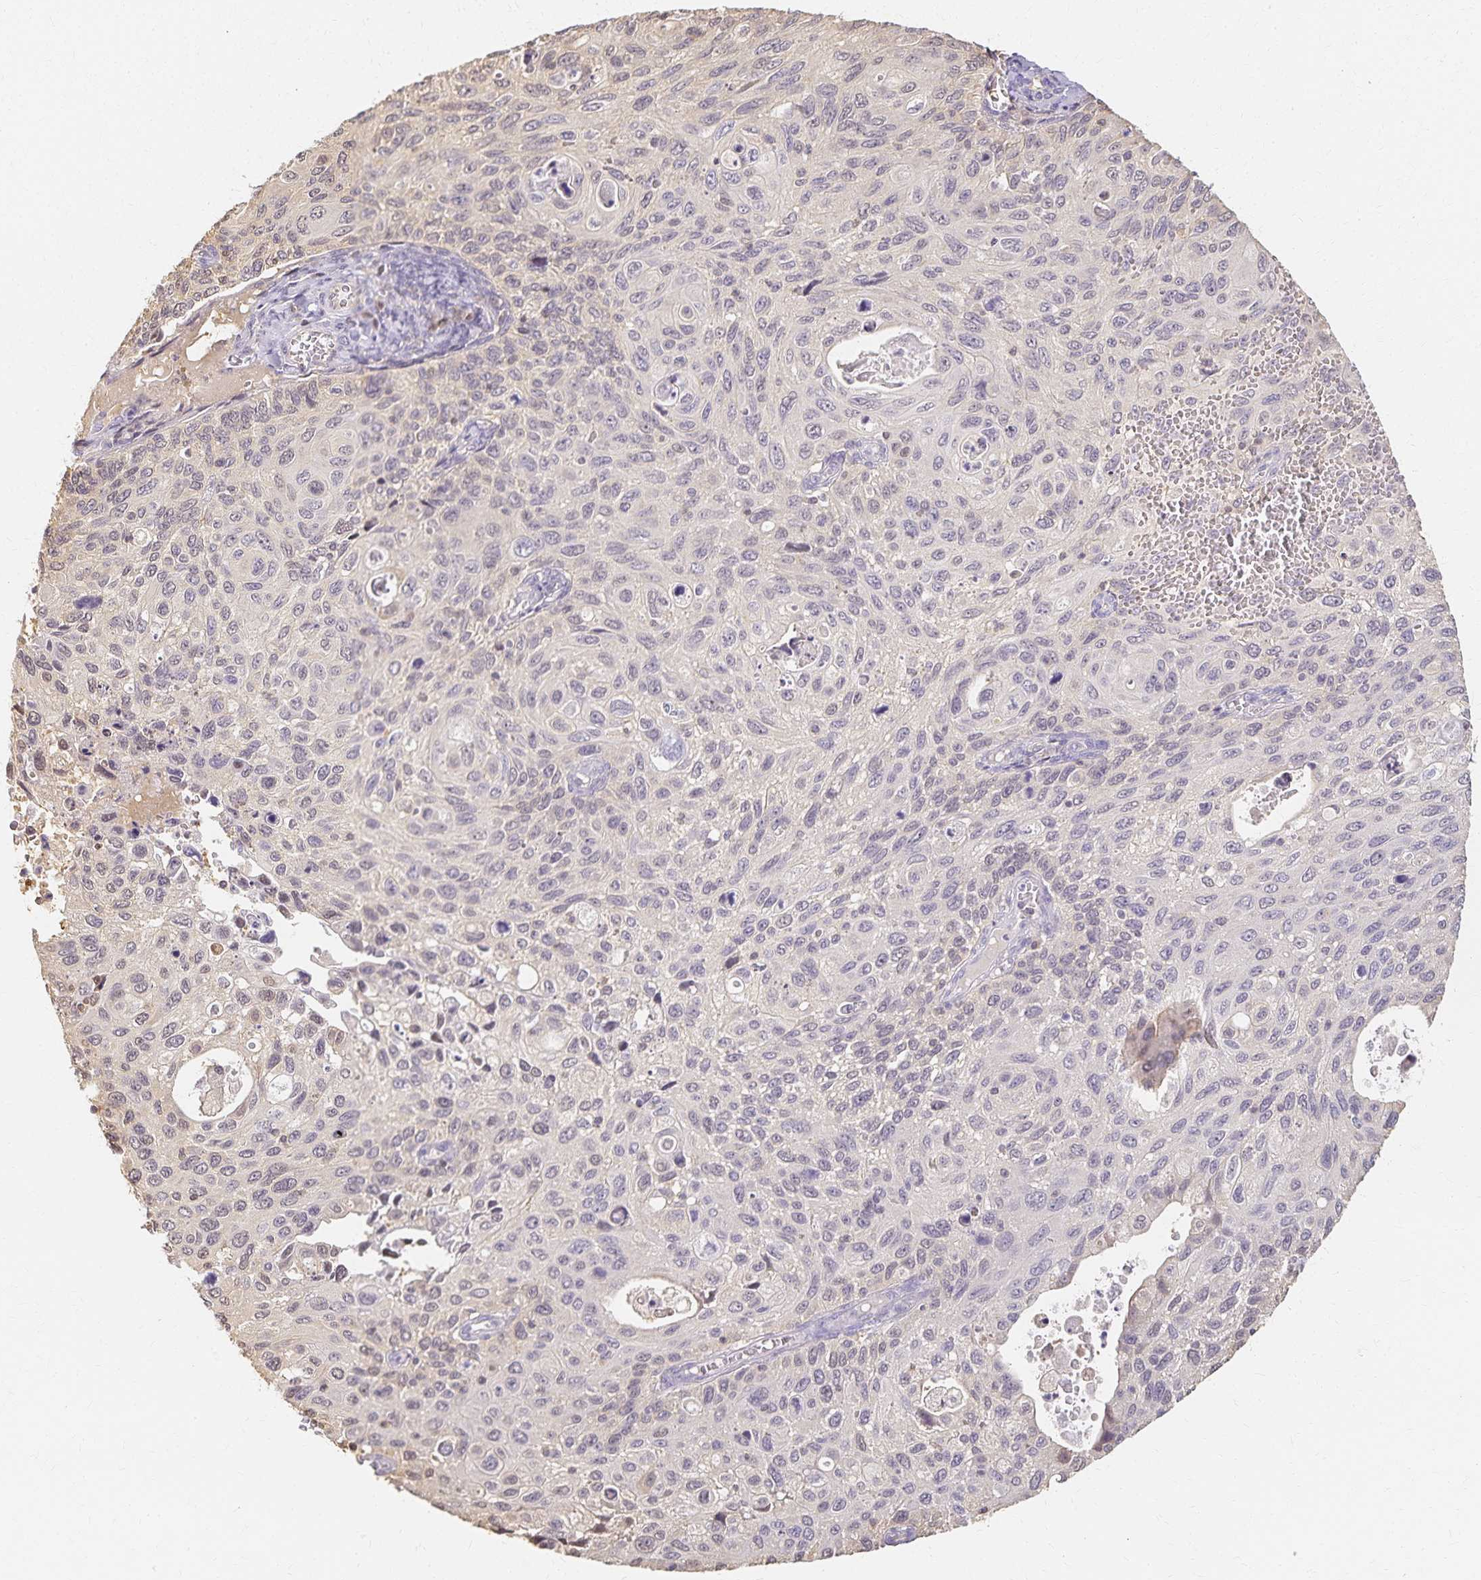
{"staining": {"intensity": "negative", "quantity": "none", "location": "none"}, "tissue": "cervical cancer", "cell_type": "Tumor cells", "image_type": "cancer", "snomed": [{"axis": "morphology", "description": "Squamous cell carcinoma, NOS"}, {"axis": "topography", "description": "Cervix"}], "caption": "Tumor cells show no significant expression in cervical squamous cell carcinoma. (Stains: DAB (3,3'-diaminobenzidine) immunohistochemistry with hematoxylin counter stain, Microscopy: brightfield microscopy at high magnification).", "gene": "AZGP1", "patient": {"sex": "female", "age": 70}}